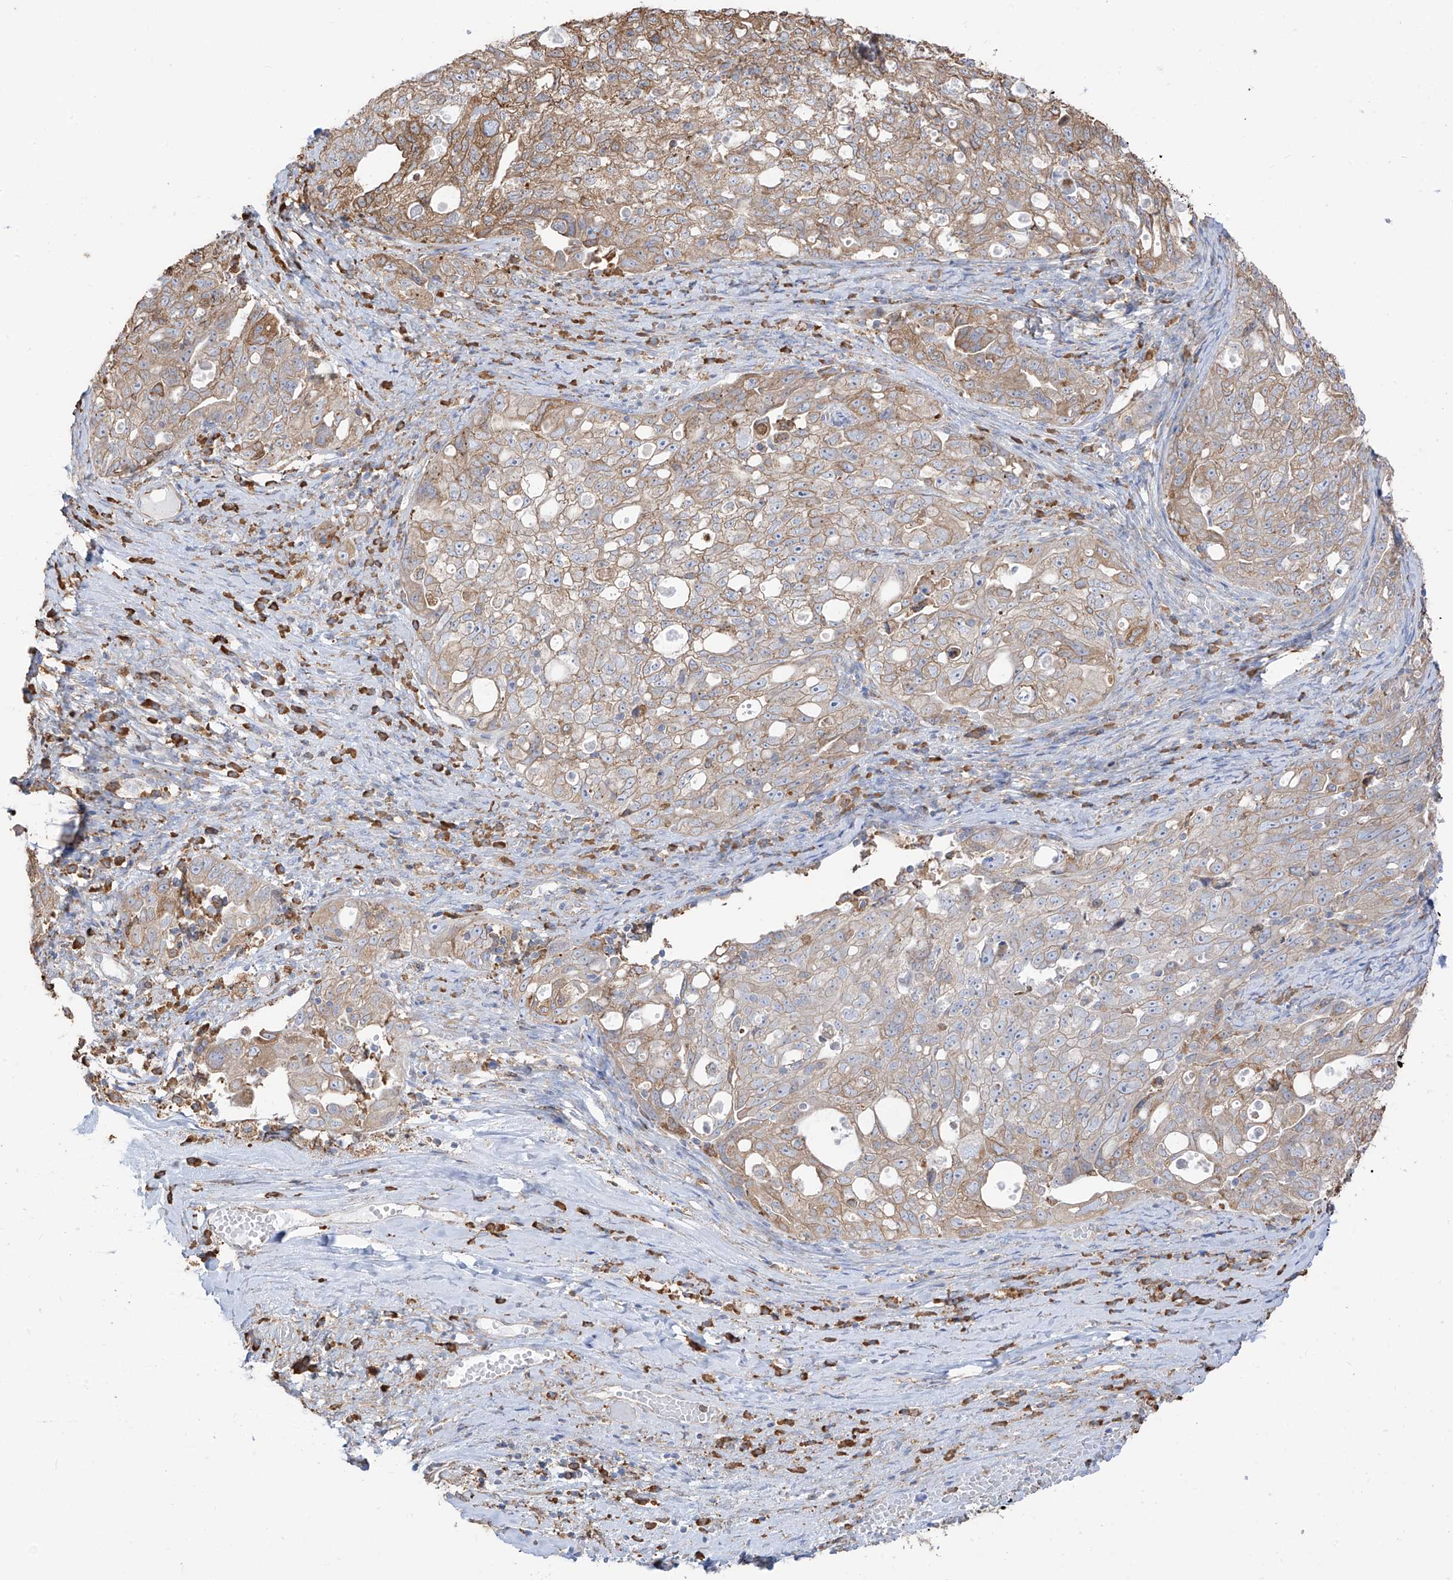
{"staining": {"intensity": "moderate", "quantity": "25%-75%", "location": "cytoplasmic/membranous"}, "tissue": "ovarian cancer", "cell_type": "Tumor cells", "image_type": "cancer", "snomed": [{"axis": "morphology", "description": "Carcinoma, NOS"}, {"axis": "morphology", "description": "Cystadenocarcinoma, serous, NOS"}, {"axis": "topography", "description": "Ovary"}], "caption": "Moderate cytoplasmic/membranous positivity for a protein is present in about 25%-75% of tumor cells of ovarian cancer (serous cystadenocarcinoma) using immunohistochemistry.", "gene": "PDIA6", "patient": {"sex": "female", "age": 69}}